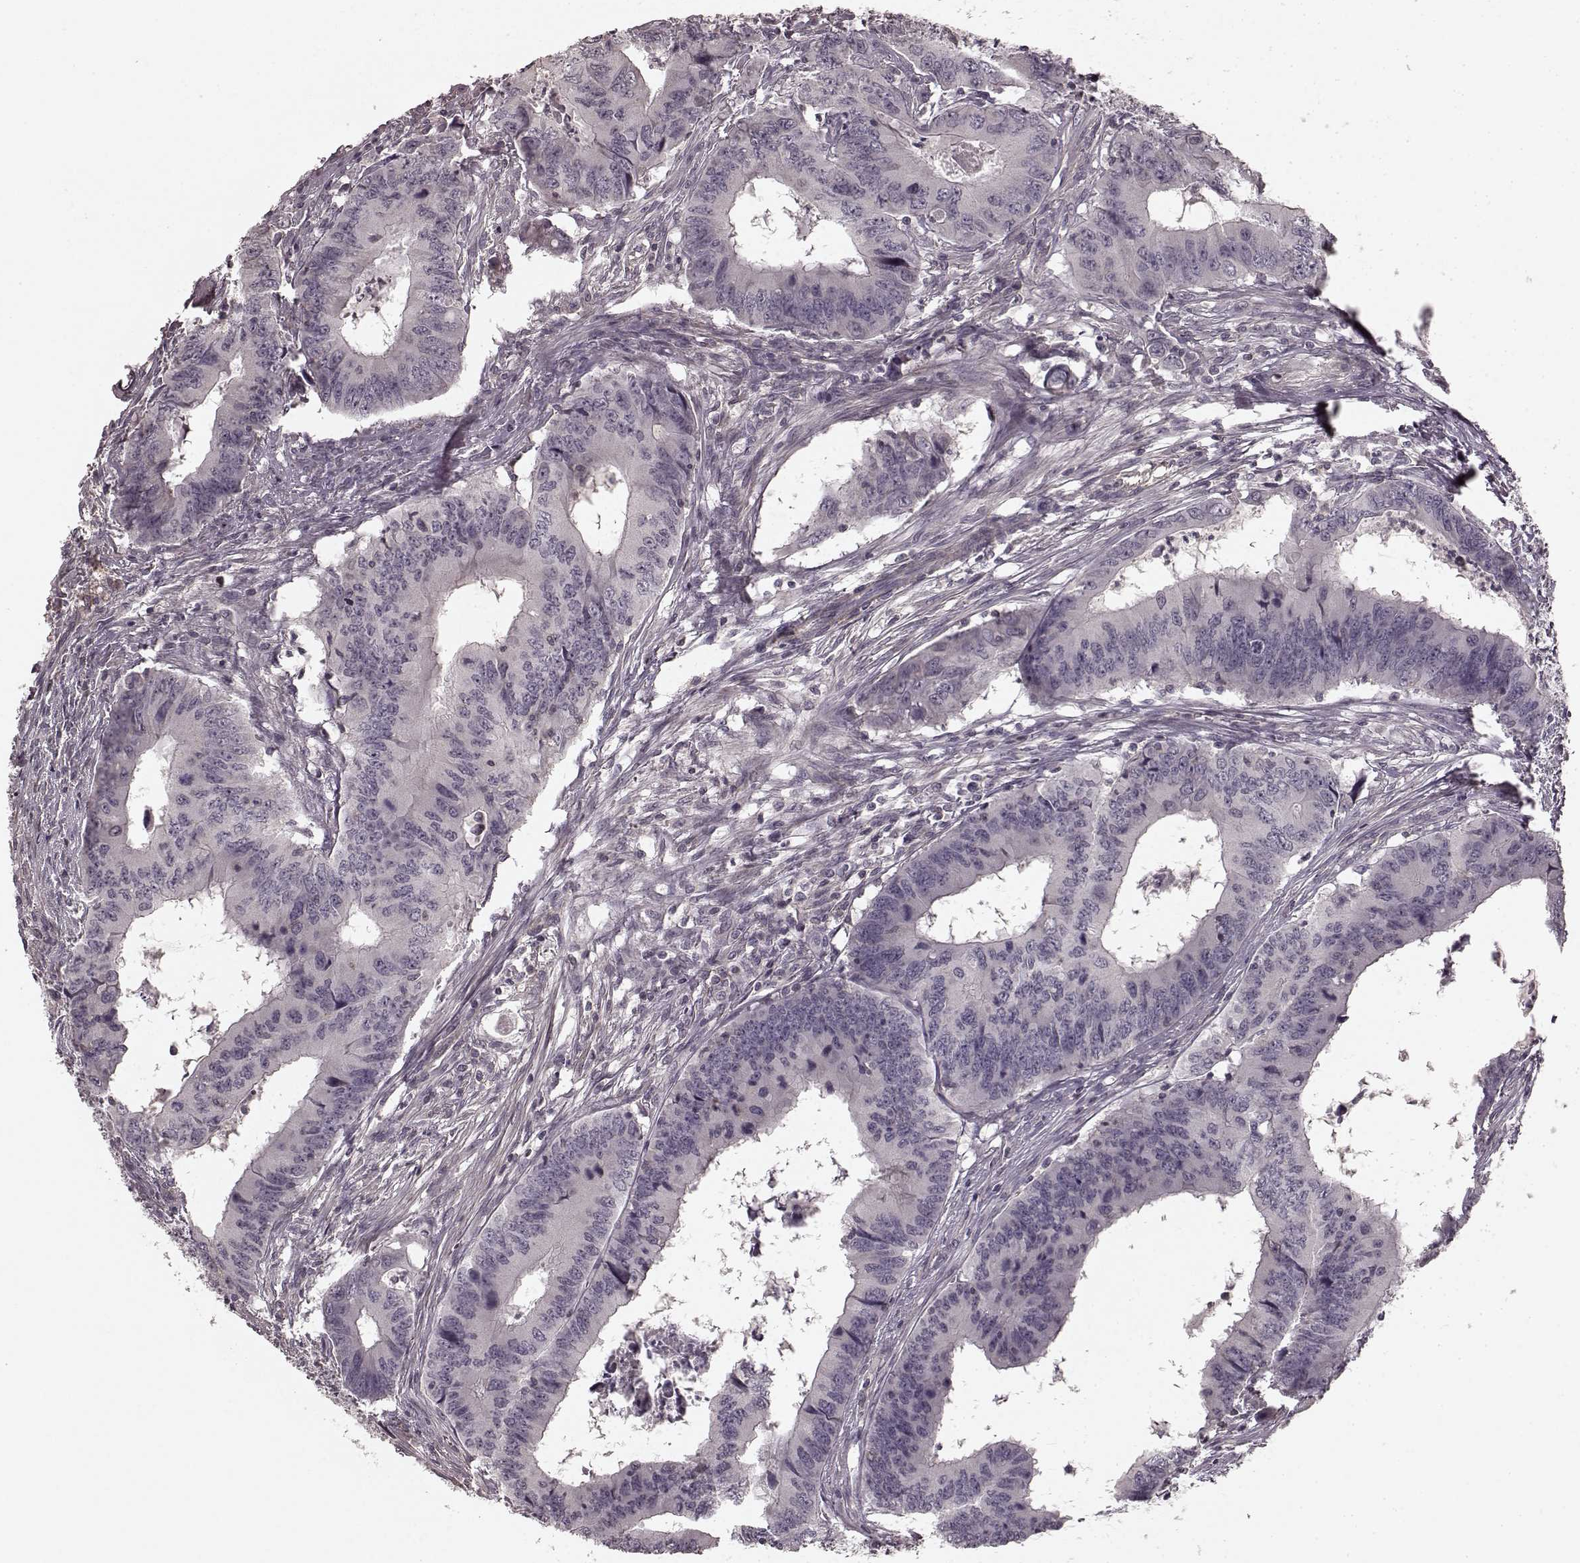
{"staining": {"intensity": "negative", "quantity": "none", "location": "none"}, "tissue": "colorectal cancer", "cell_type": "Tumor cells", "image_type": "cancer", "snomed": [{"axis": "morphology", "description": "Adenocarcinoma, NOS"}, {"axis": "topography", "description": "Colon"}], "caption": "The immunohistochemistry (IHC) histopathology image has no significant positivity in tumor cells of colorectal cancer (adenocarcinoma) tissue.", "gene": "PRKCE", "patient": {"sex": "male", "age": 53}}